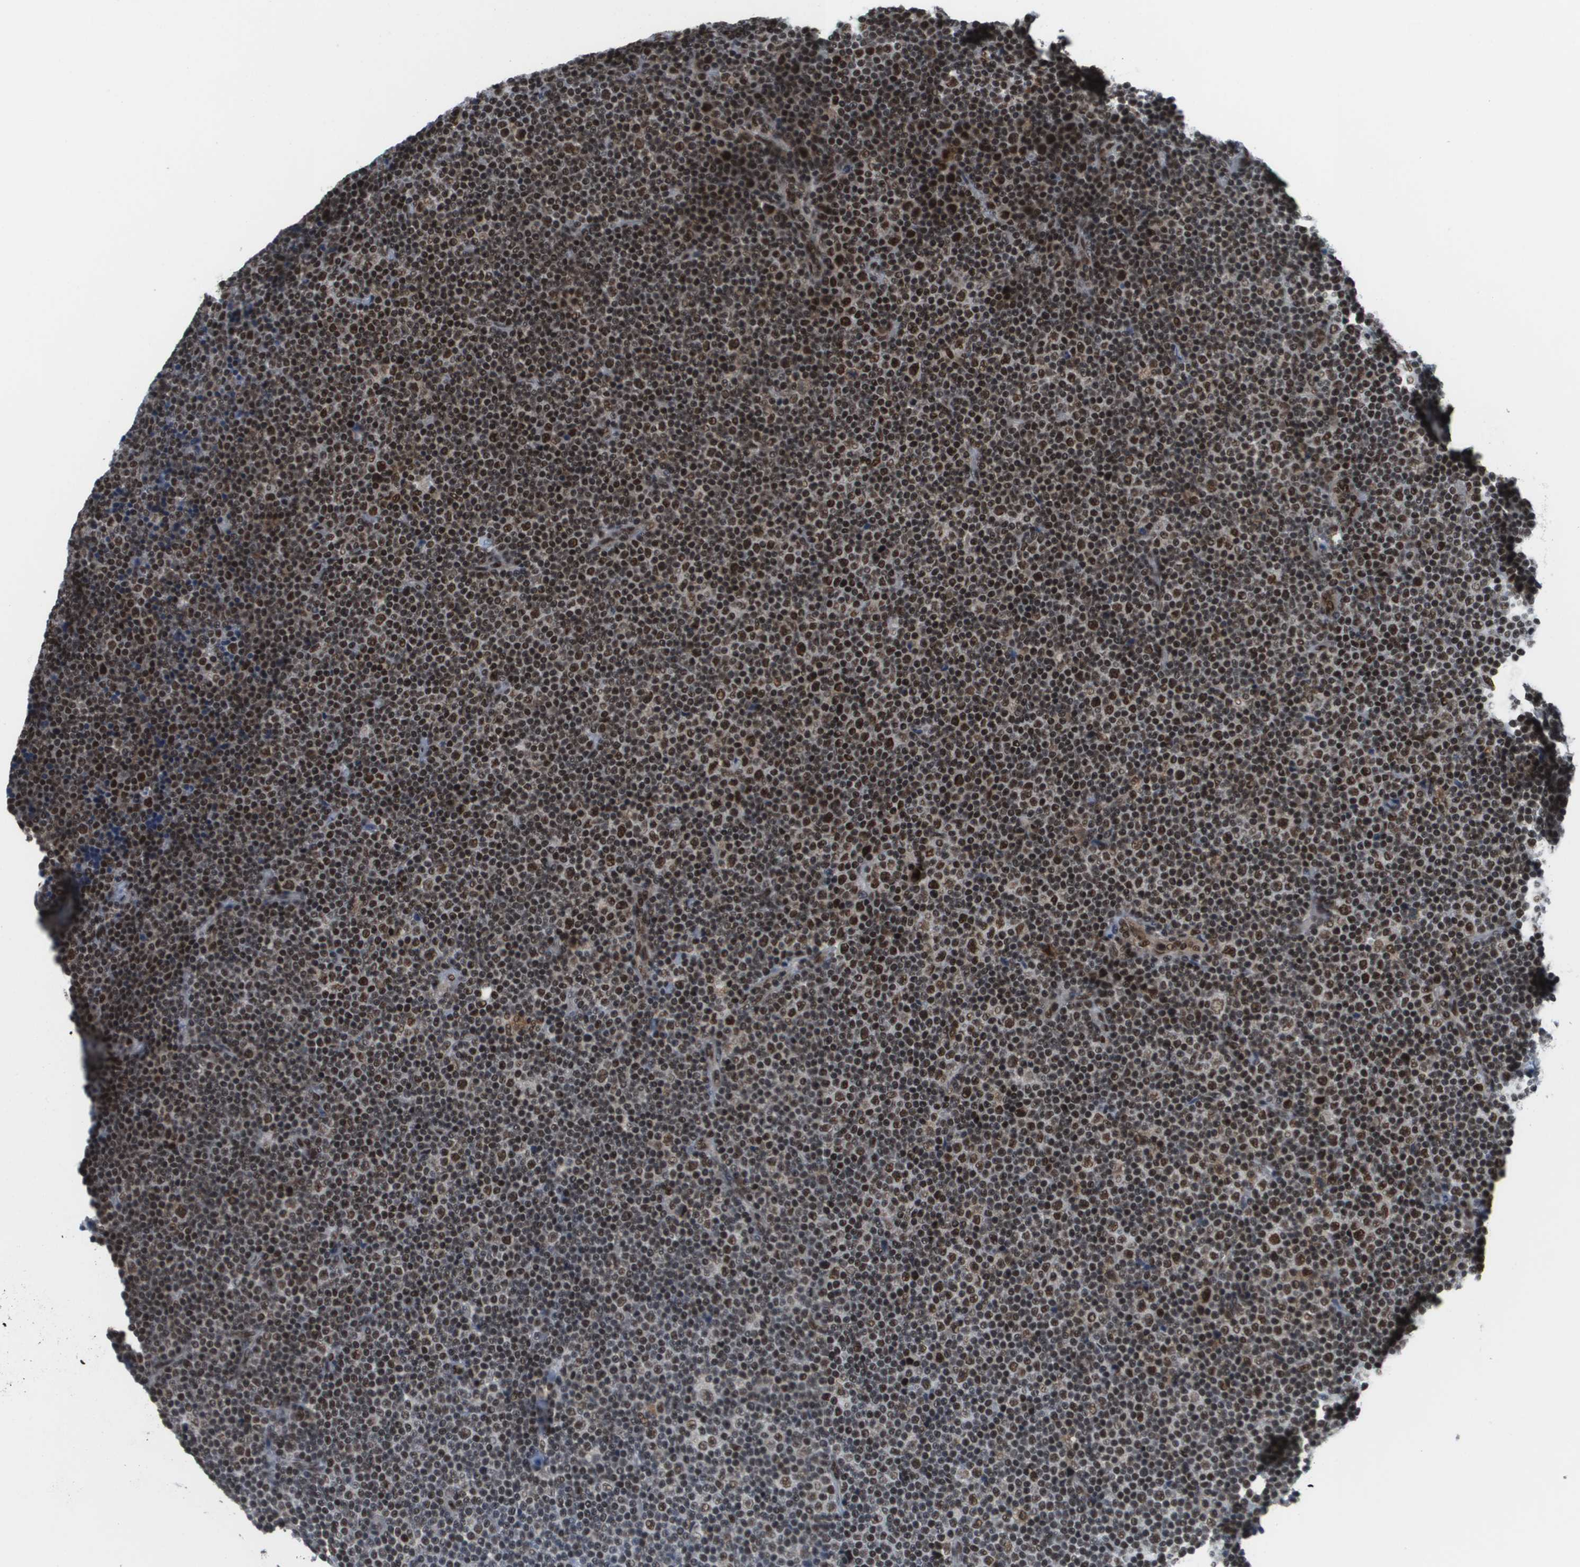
{"staining": {"intensity": "strong", "quantity": "25%-75%", "location": "nuclear"}, "tissue": "lymphoma", "cell_type": "Tumor cells", "image_type": "cancer", "snomed": [{"axis": "morphology", "description": "Malignant lymphoma, non-Hodgkin's type, Low grade"}, {"axis": "topography", "description": "Lymph node"}], "caption": "Strong nuclear positivity is appreciated in approximately 25%-75% of tumor cells in lymphoma.", "gene": "PRCC", "patient": {"sex": "female", "age": 67}}